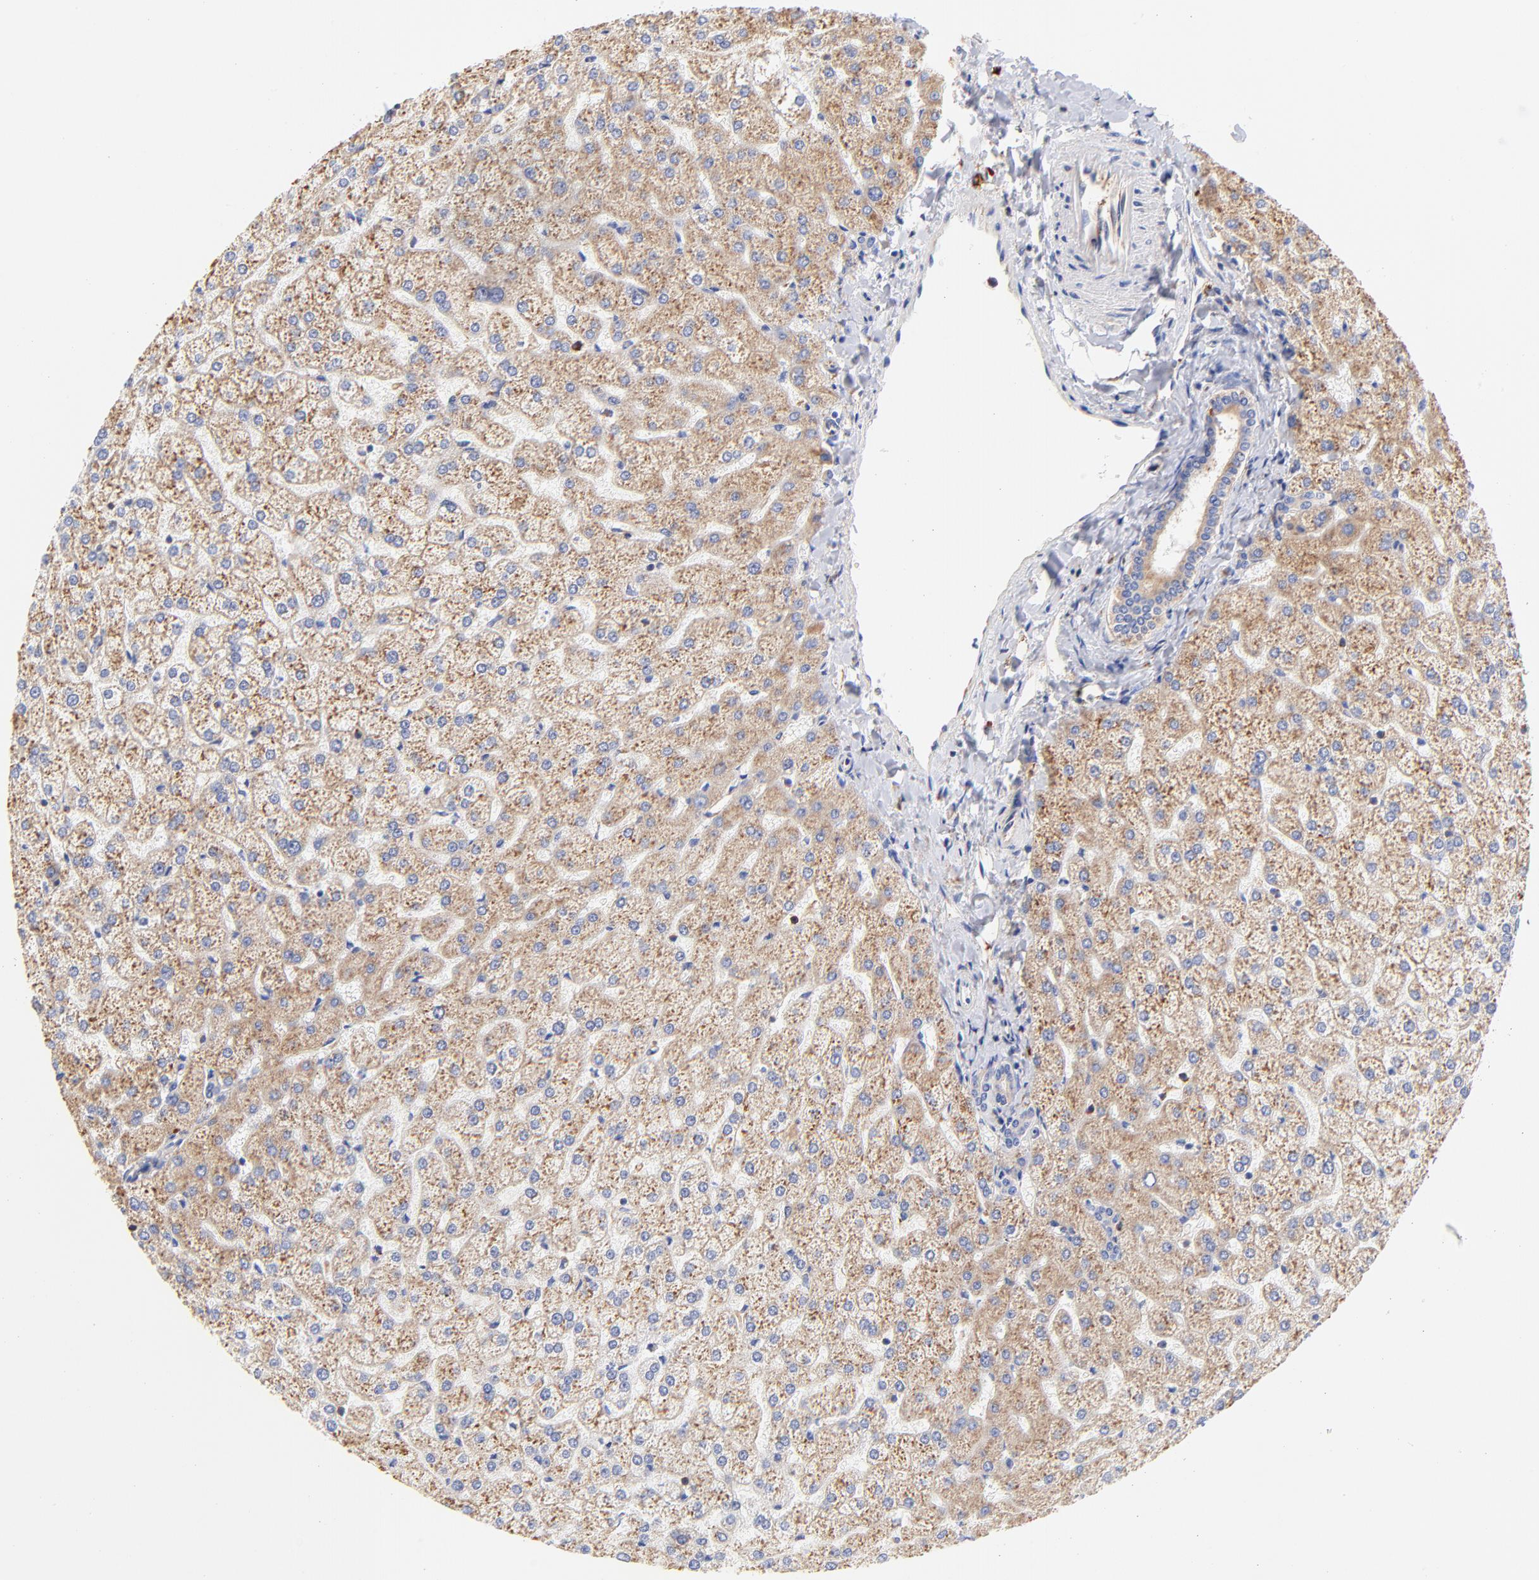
{"staining": {"intensity": "negative", "quantity": "none", "location": "none"}, "tissue": "liver", "cell_type": "Cholangiocytes", "image_type": "normal", "snomed": [{"axis": "morphology", "description": "Normal tissue, NOS"}, {"axis": "topography", "description": "Liver"}], "caption": "Cholangiocytes are negative for protein expression in unremarkable human liver.", "gene": "RPL27", "patient": {"sex": "female", "age": 32}}